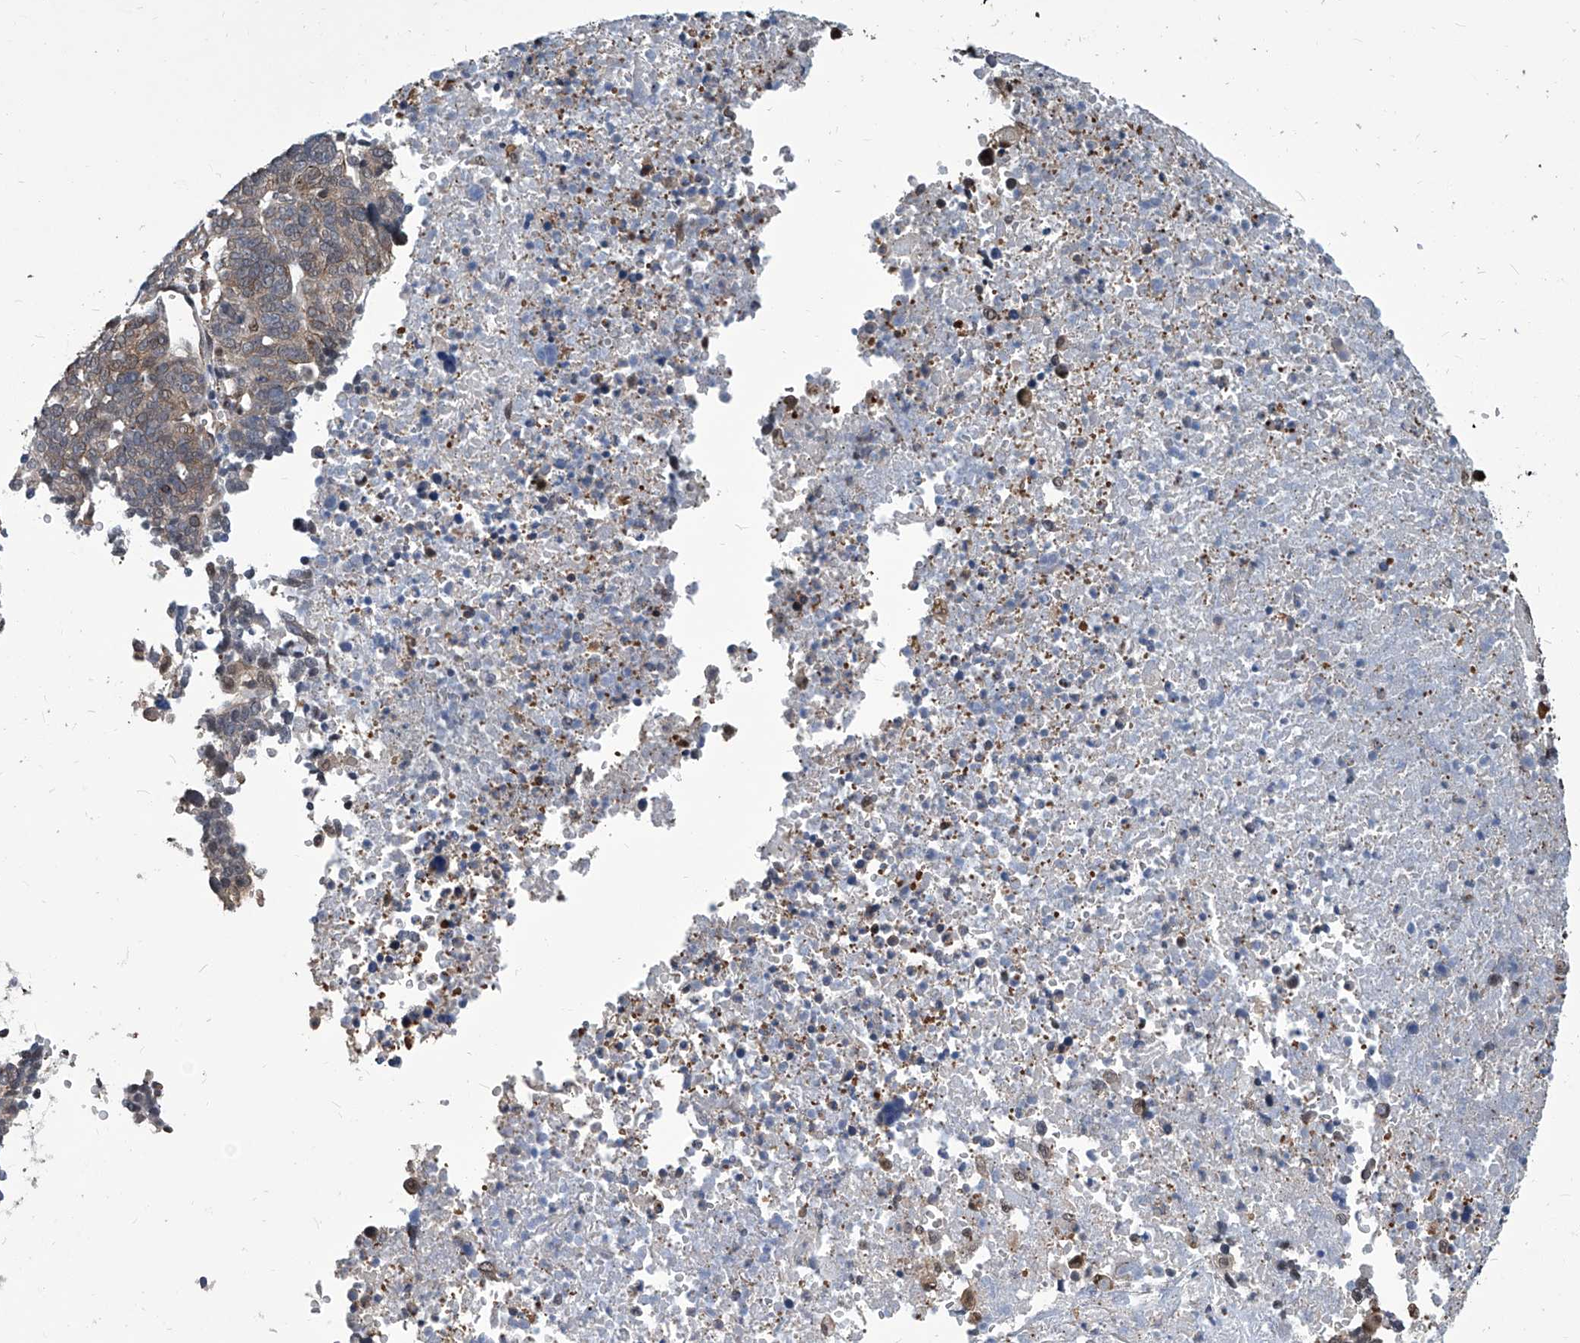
{"staining": {"intensity": "weak", "quantity": "<25%", "location": "cytoplasmic/membranous"}, "tissue": "ovarian cancer", "cell_type": "Tumor cells", "image_type": "cancer", "snomed": [{"axis": "morphology", "description": "Cystadenocarcinoma, serous, NOS"}, {"axis": "topography", "description": "Ovary"}], "caption": "Micrograph shows no significant protein staining in tumor cells of ovarian serous cystadenocarcinoma.", "gene": "PSMB1", "patient": {"sex": "female", "age": 59}}